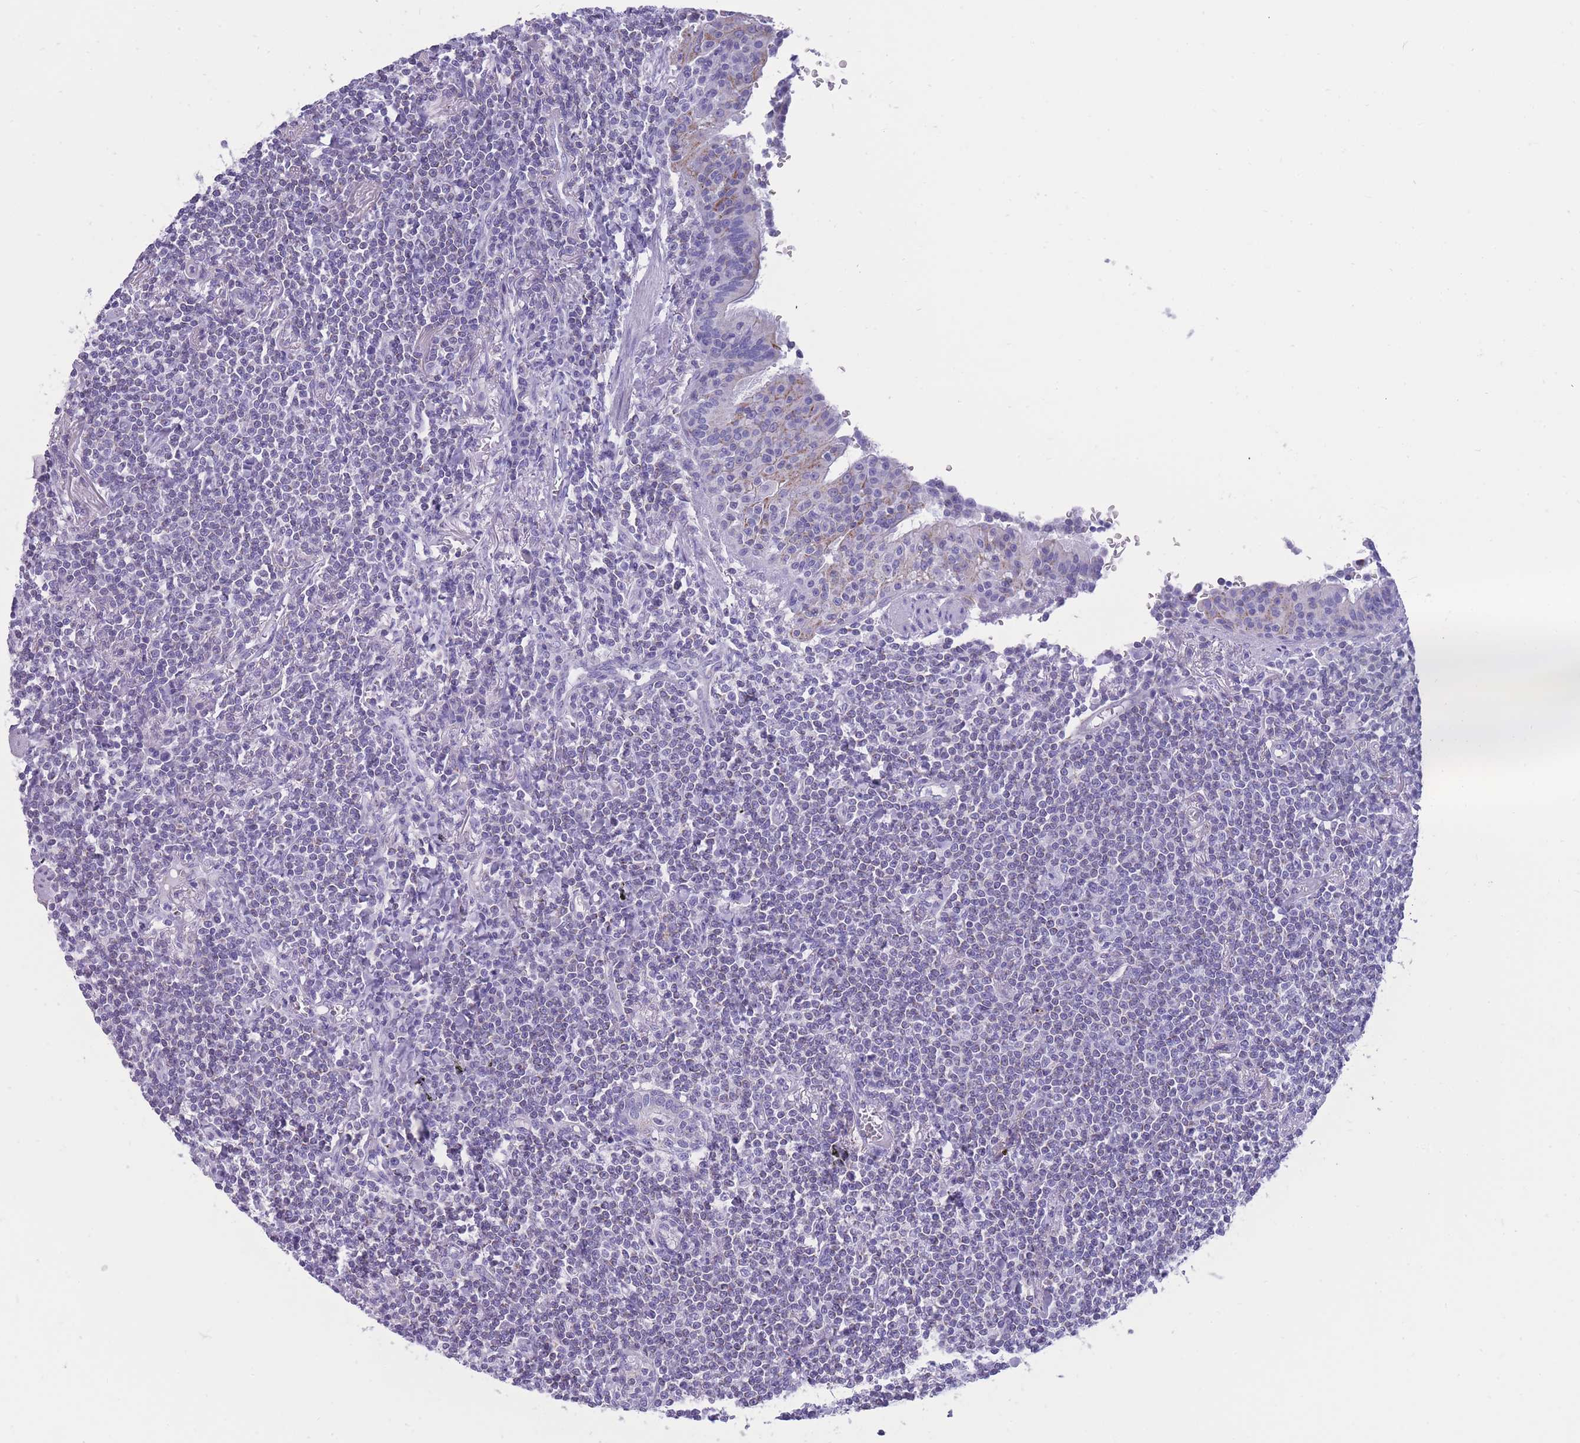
{"staining": {"intensity": "negative", "quantity": "none", "location": "none"}, "tissue": "lymphoma", "cell_type": "Tumor cells", "image_type": "cancer", "snomed": [{"axis": "morphology", "description": "Malignant lymphoma, non-Hodgkin's type, Low grade"}, {"axis": "topography", "description": "Lung"}], "caption": "High power microscopy photomicrograph of an immunohistochemistry (IHC) histopathology image of low-grade malignant lymphoma, non-Hodgkin's type, revealing no significant staining in tumor cells.", "gene": "INTS2", "patient": {"sex": "female", "age": 71}}